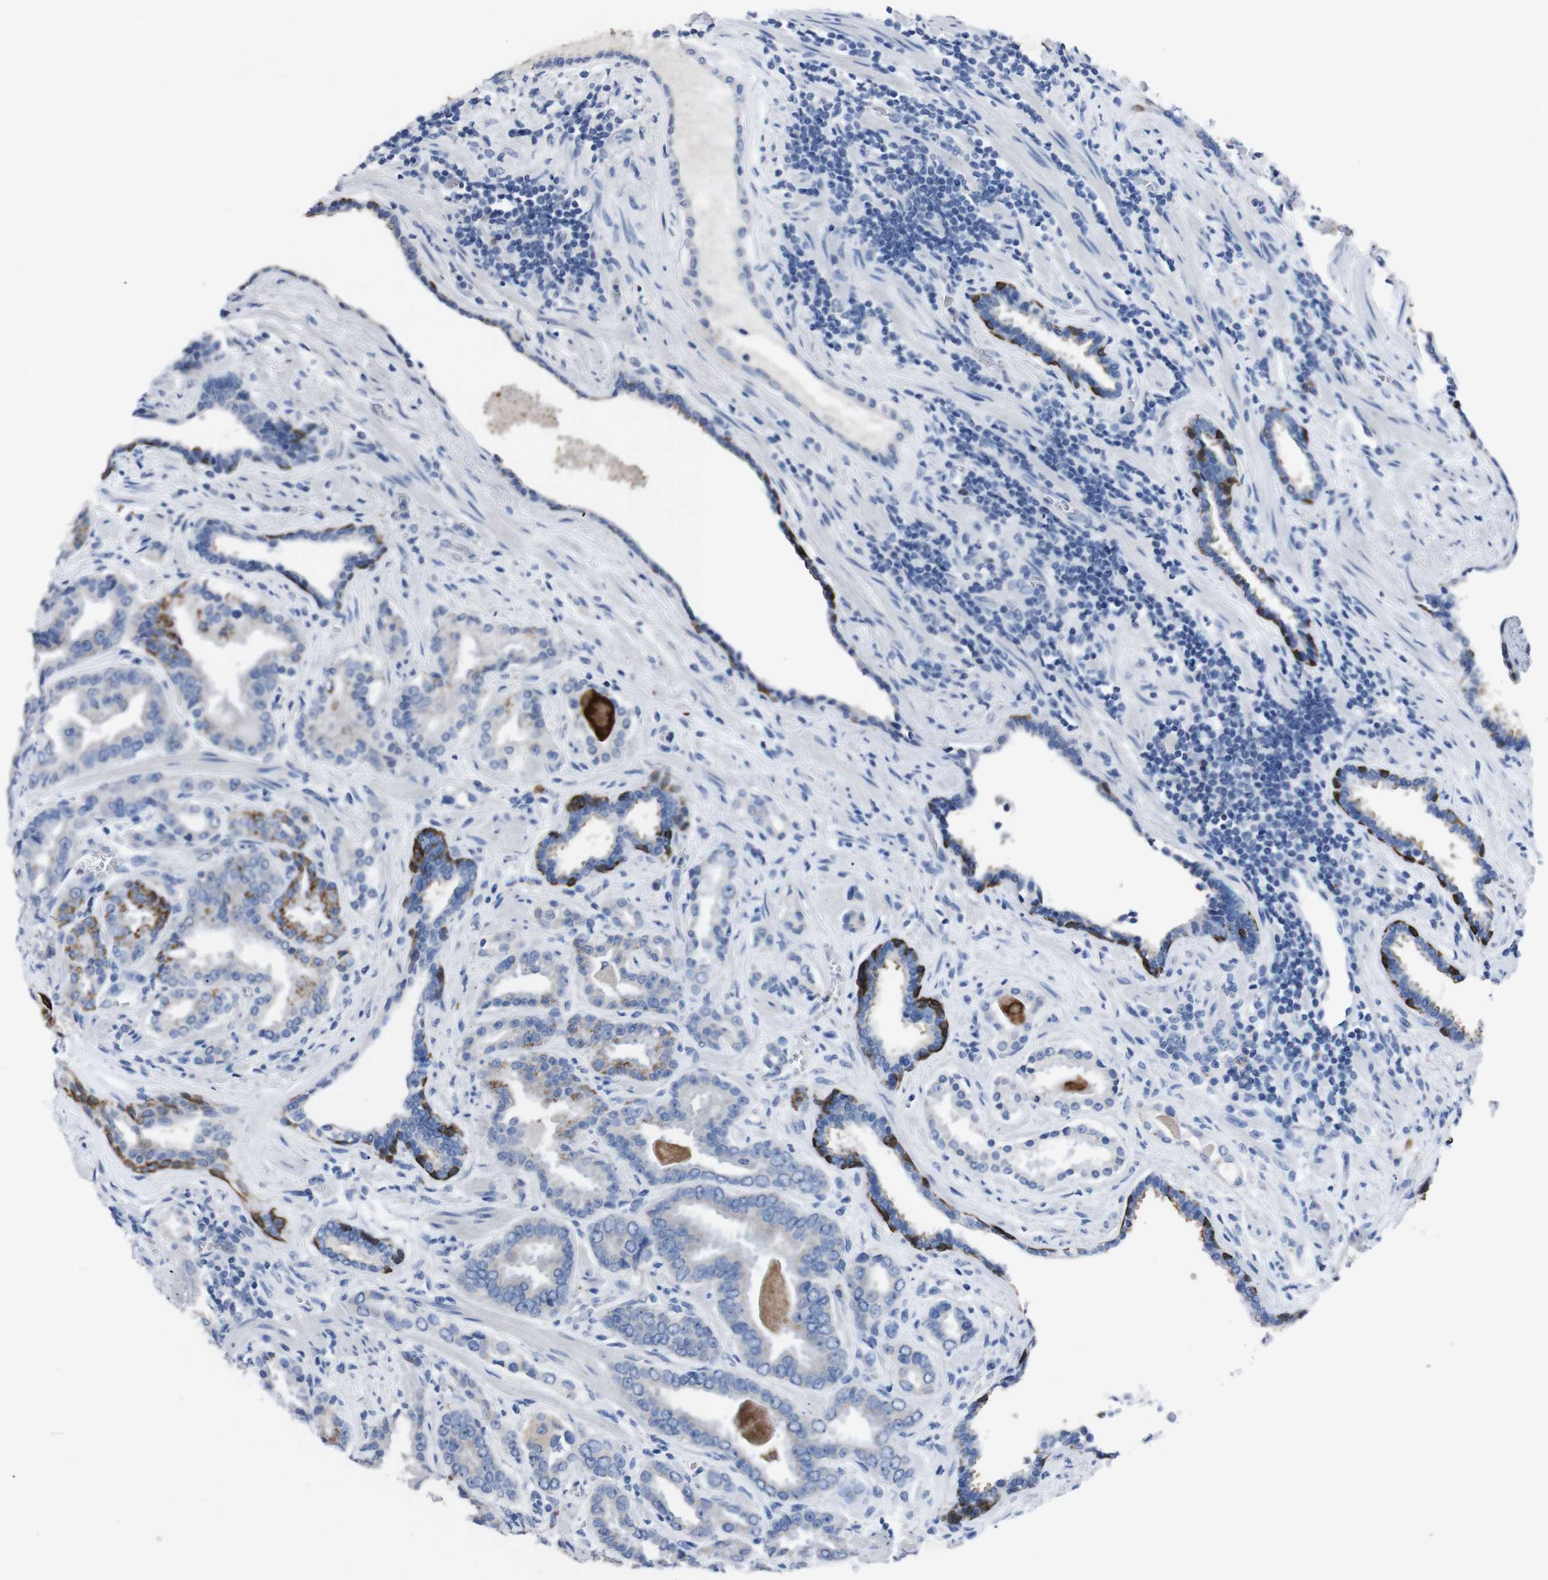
{"staining": {"intensity": "moderate", "quantity": "<25%", "location": "cytoplasmic/membranous"}, "tissue": "prostate cancer", "cell_type": "Tumor cells", "image_type": "cancer", "snomed": [{"axis": "morphology", "description": "Adenocarcinoma, Low grade"}, {"axis": "topography", "description": "Prostate"}], "caption": "DAB immunohistochemical staining of human prostate cancer displays moderate cytoplasmic/membranous protein expression in about <25% of tumor cells.", "gene": "GJB2", "patient": {"sex": "male", "age": 60}}